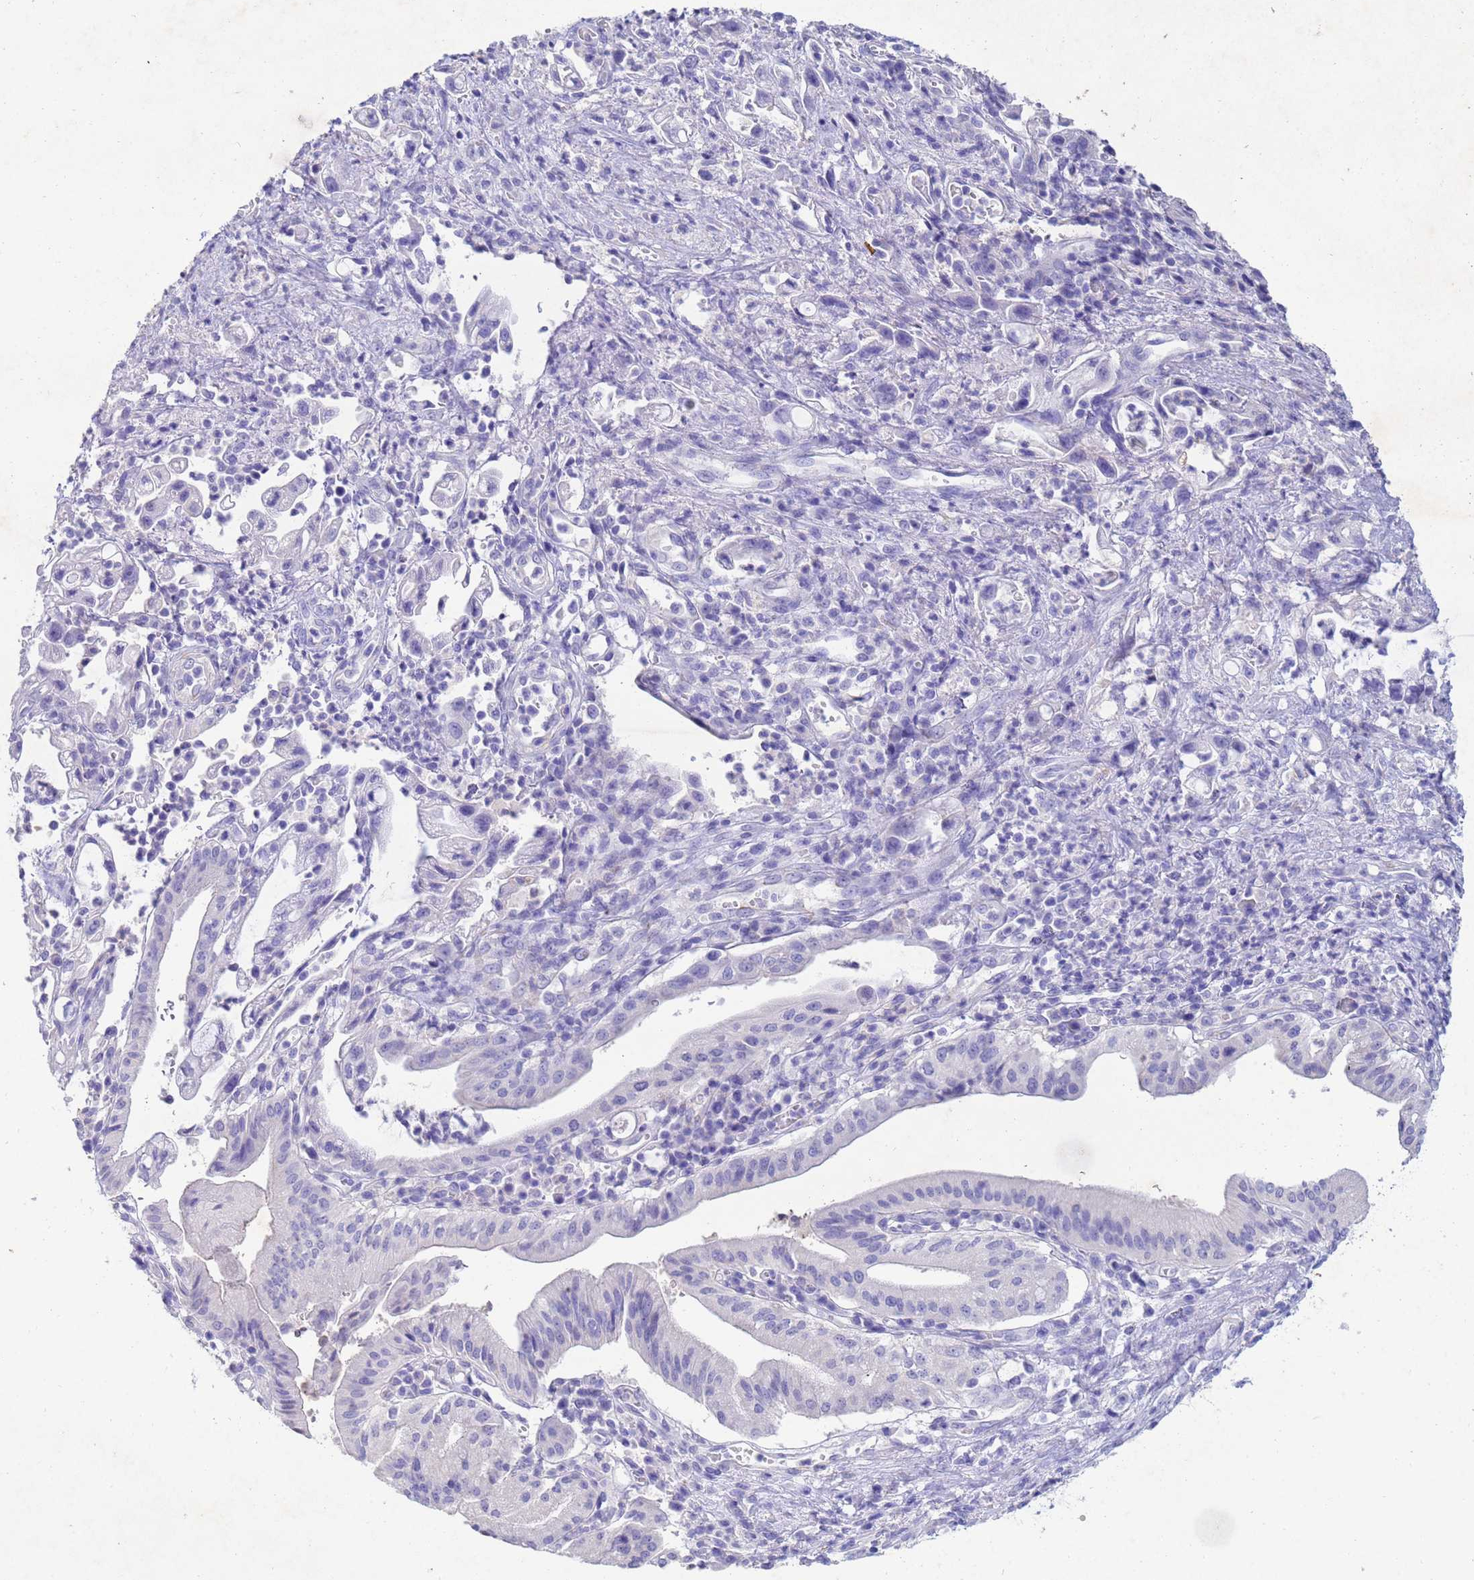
{"staining": {"intensity": "negative", "quantity": "none", "location": "none"}, "tissue": "pancreatic cancer", "cell_type": "Tumor cells", "image_type": "cancer", "snomed": [{"axis": "morphology", "description": "Adenocarcinoma, NOS"}, {"axis": "topography", "description": "Pancreas"}], "caption": "This is an IHC micrograph of human pancreatic cancer. There is no positivity in tumor cells.", "gene": "CSTB", "patient": {"sex": "female", "age": 61}}